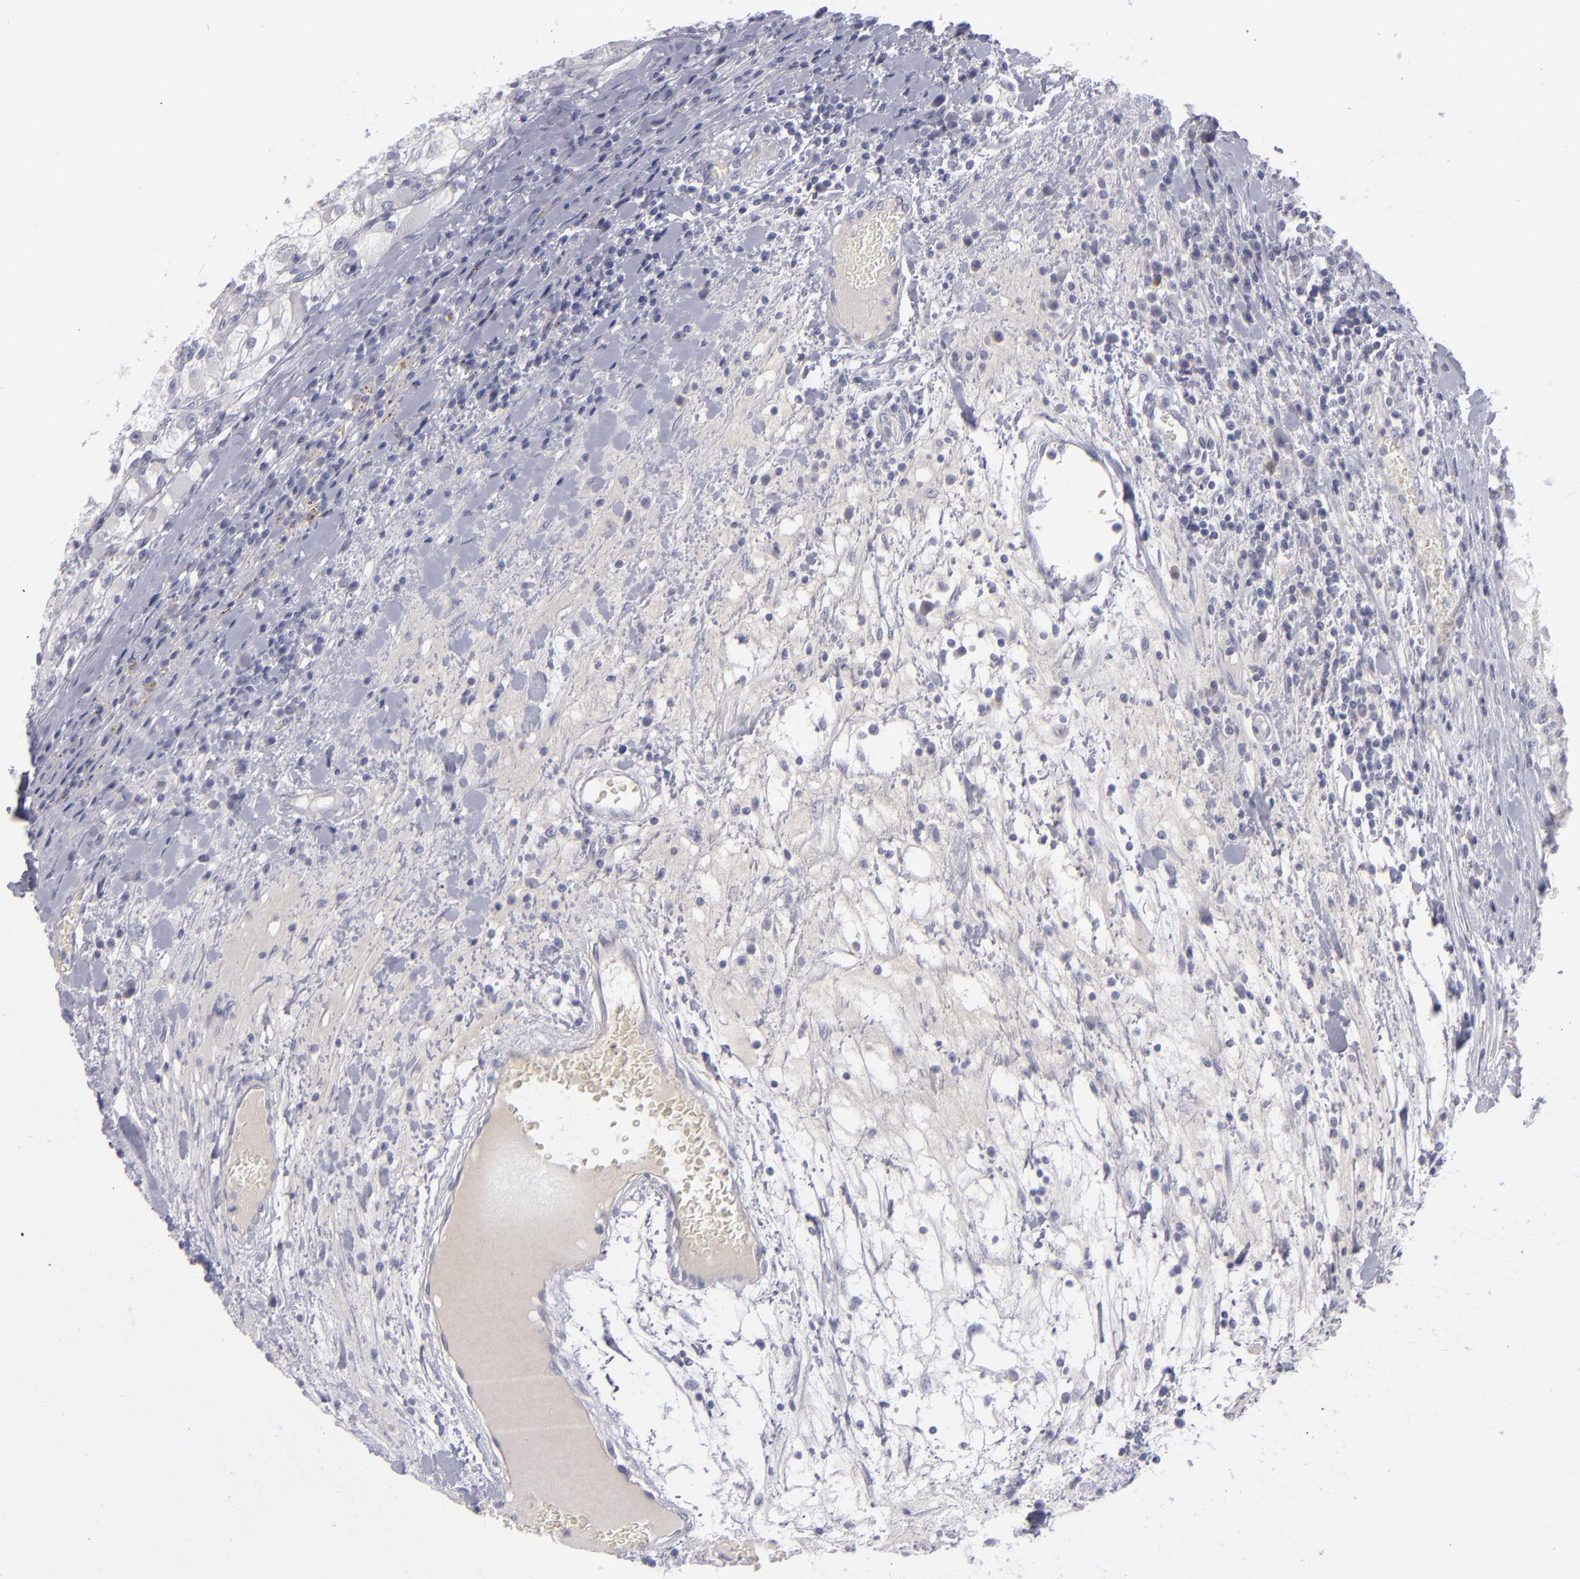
{"staining": {"intensity": "negative", "quantity": "none", "location": "none"}, "tissue": "renal cancer", "cell_type": "Tumor cells", "image_type": "cancer", "snomed": [{"axis": "morphology", "description": "Adenocarcinoma, NOS"}, {"axis": "topography", "description": "Kidney"}], "caption": "IHC histopathology image of human renal cancer (adenocarcinoma) stained for a protein (brown), which displays no staining in tumor cells. (DAB (3,3'-diaminobenzidine) immunohistochemistry with hematoxylin counter stain).", "gene": "ITGB4", "patient": {"sex": "female", "age": 73}}